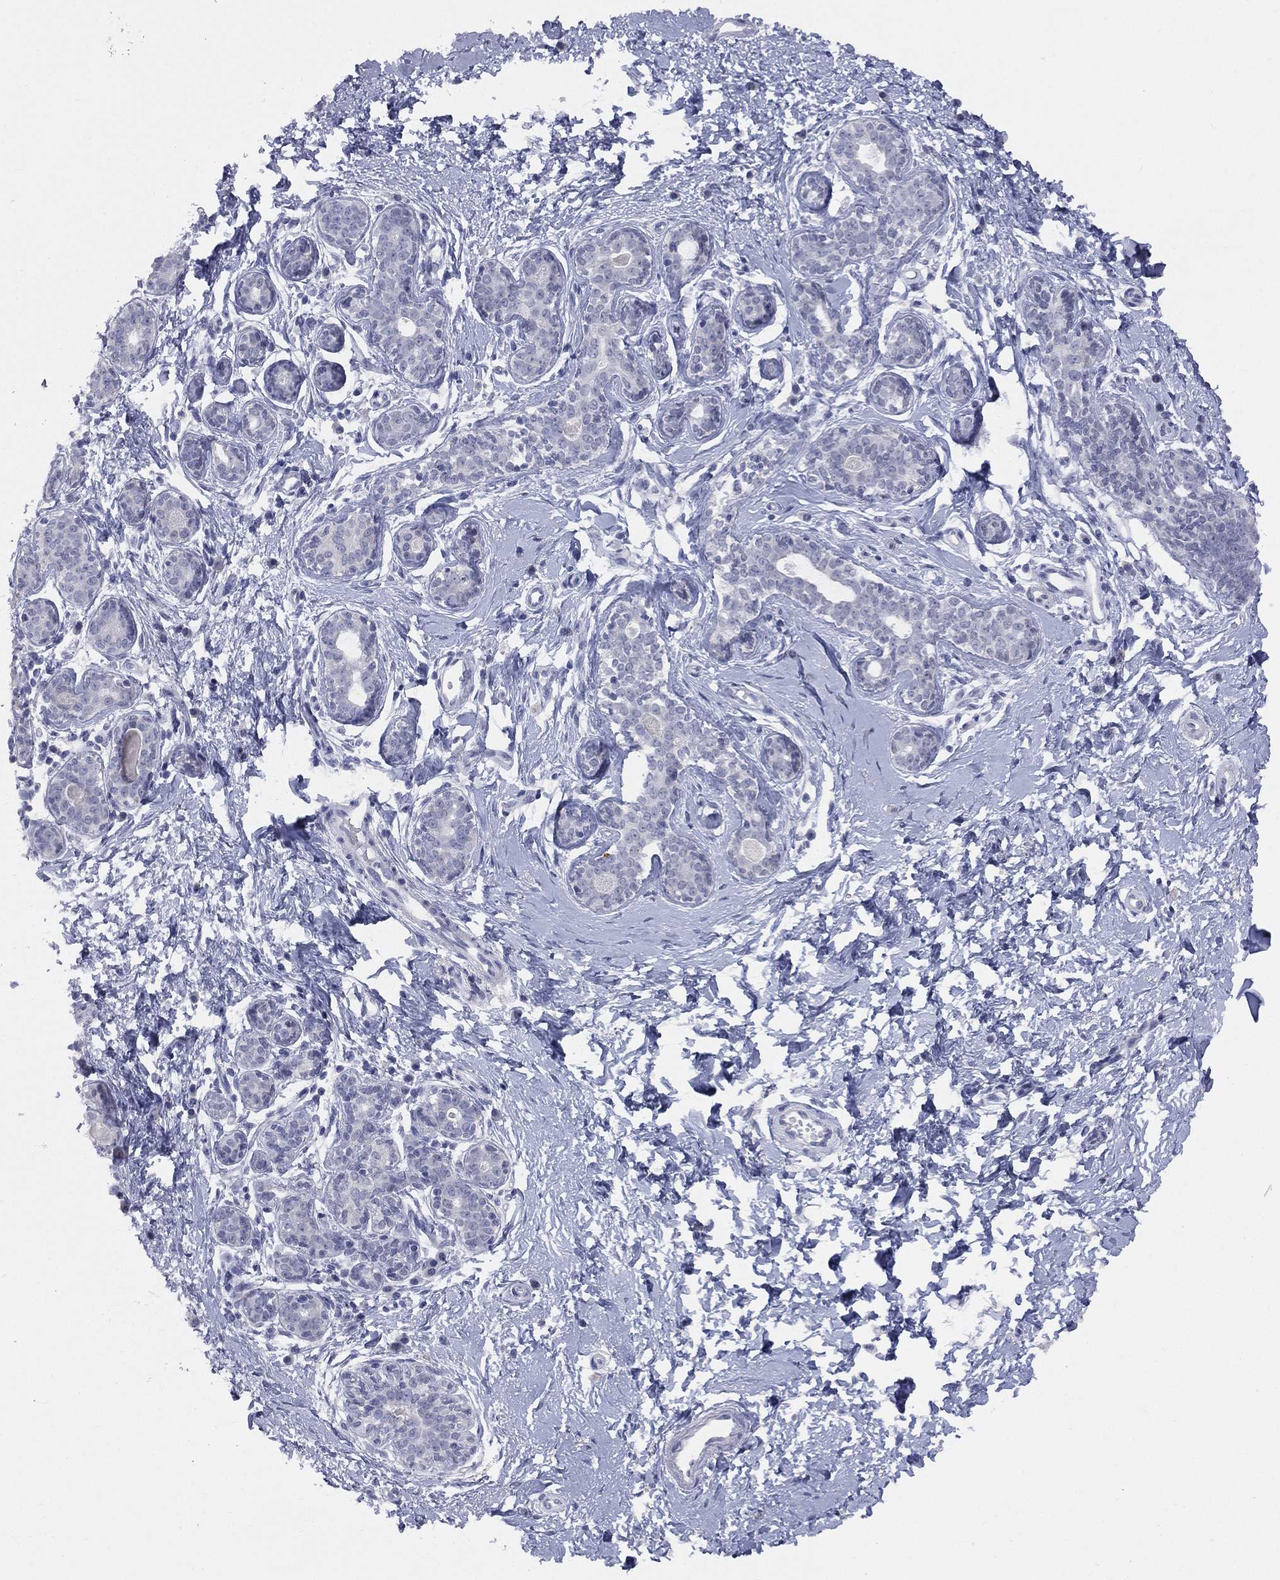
{"staining": {"intensity": "negative", "quantity": "none", "location": "none"}, "tissue": "breast", "cell_type": "Adipocytes", "image_type": "normal", "snomed": [{"axis": "morphology", "description": "Normal tissue, NOS"}, {"axis": "topography", "description": "Breast"}], "caption": "Immunohistochemistry (IHC) photomicrograph of benign breast: human breast stained with DAB (3,3'-diaminobenzidine) reveals no significant protein expression in adipocytes. (DAB IHC with hematoxylin counter stain).", "gene": "DMKN", "patient": {"sex": "female", "age": 37}}